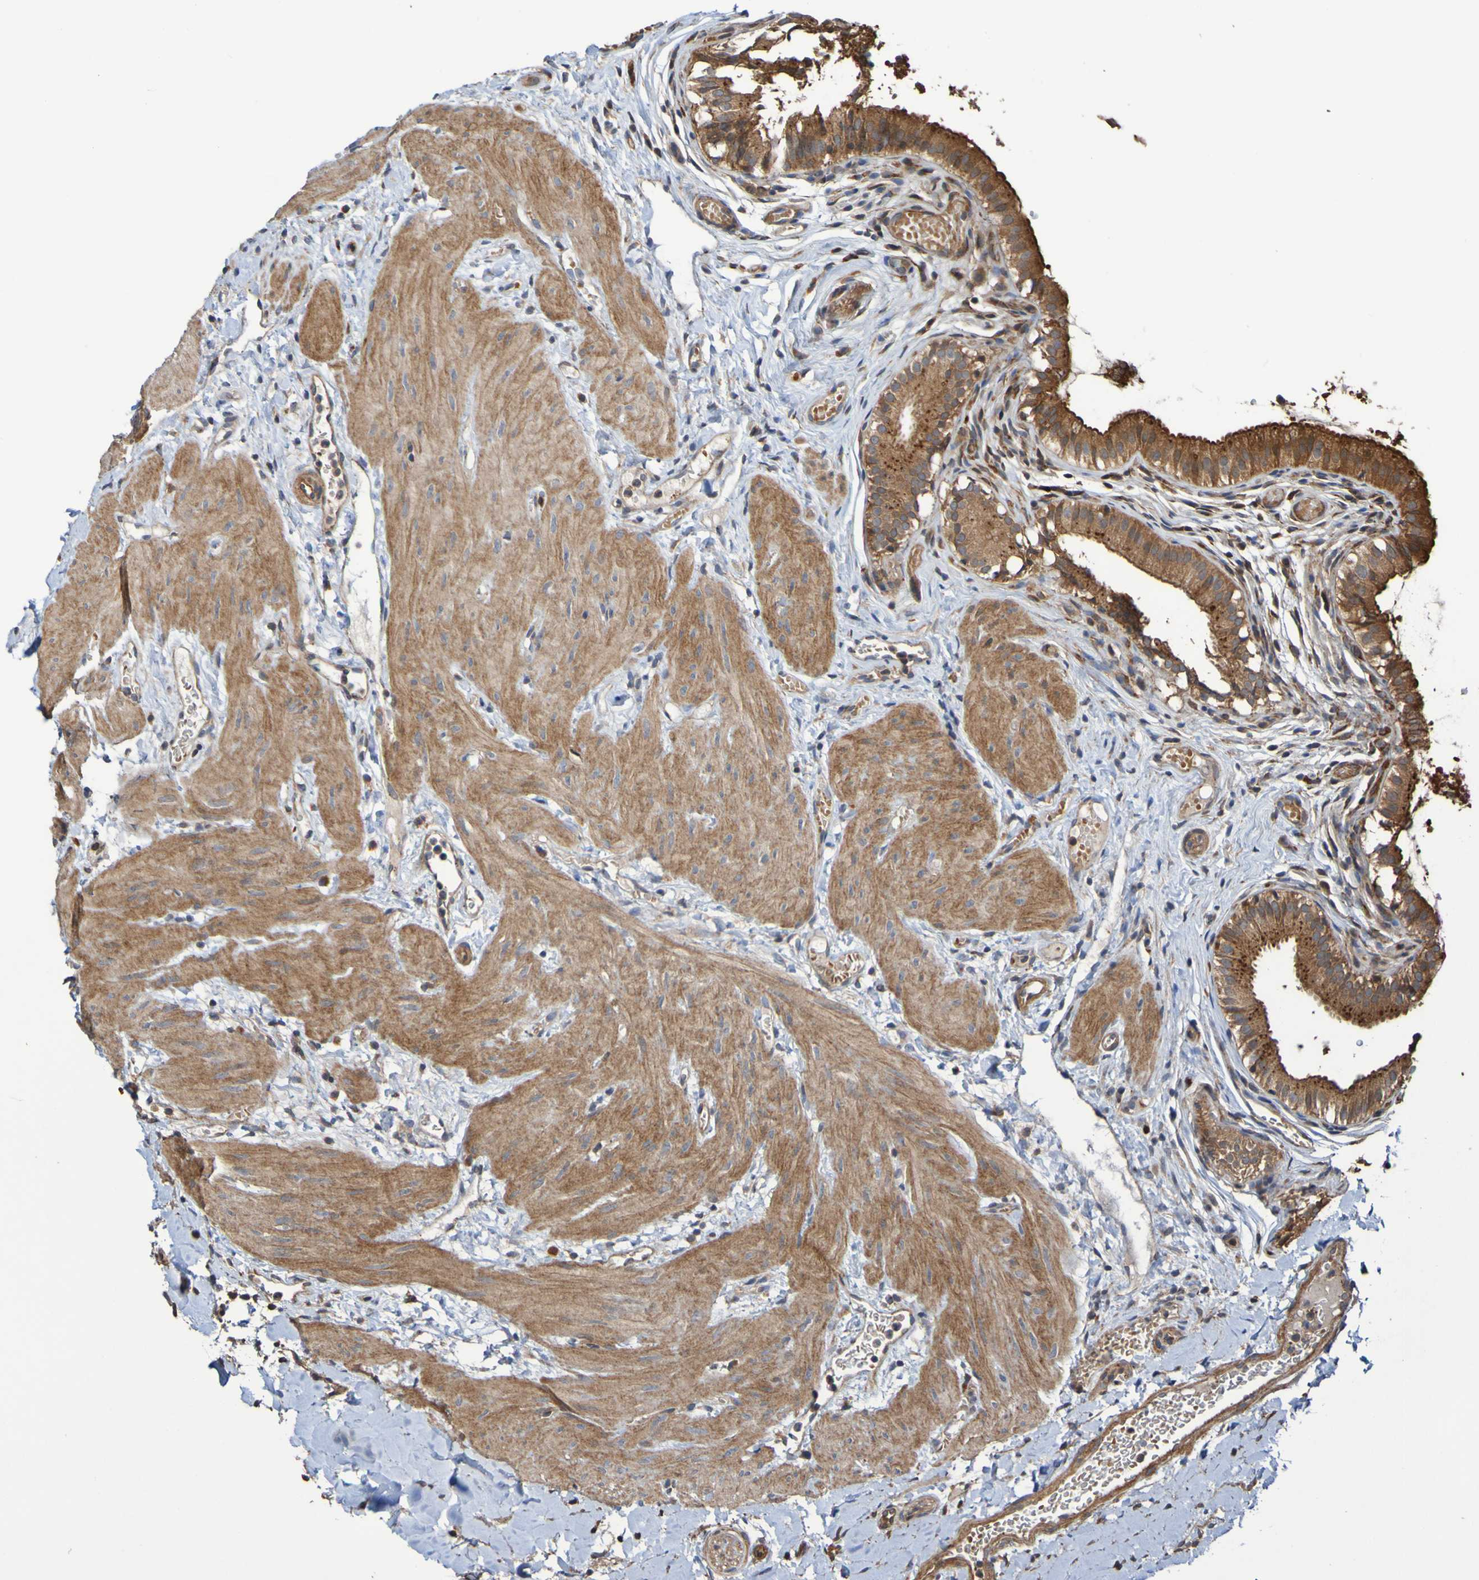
{"staining": {"intensity": "strong", "quantity": ">75%", "location": "cytoplasmic/membranous"}, "tissue": "gallbladder", "cell_type": "Glandular cells", "image_type": "normal", "snomed": [{"axis": "morphology", "description": "Normal tissue, NOS"}, {"axis": "topography", "description": "Gallbladder"}], "caption": "Immunohistochemical staining of benign human gallbladder demonstrates strong cytoplasmic/membranous protein expression in about >75% of glandular cells.", "gene": "UCN", "patient": {"sex": "female", "age": 26}}